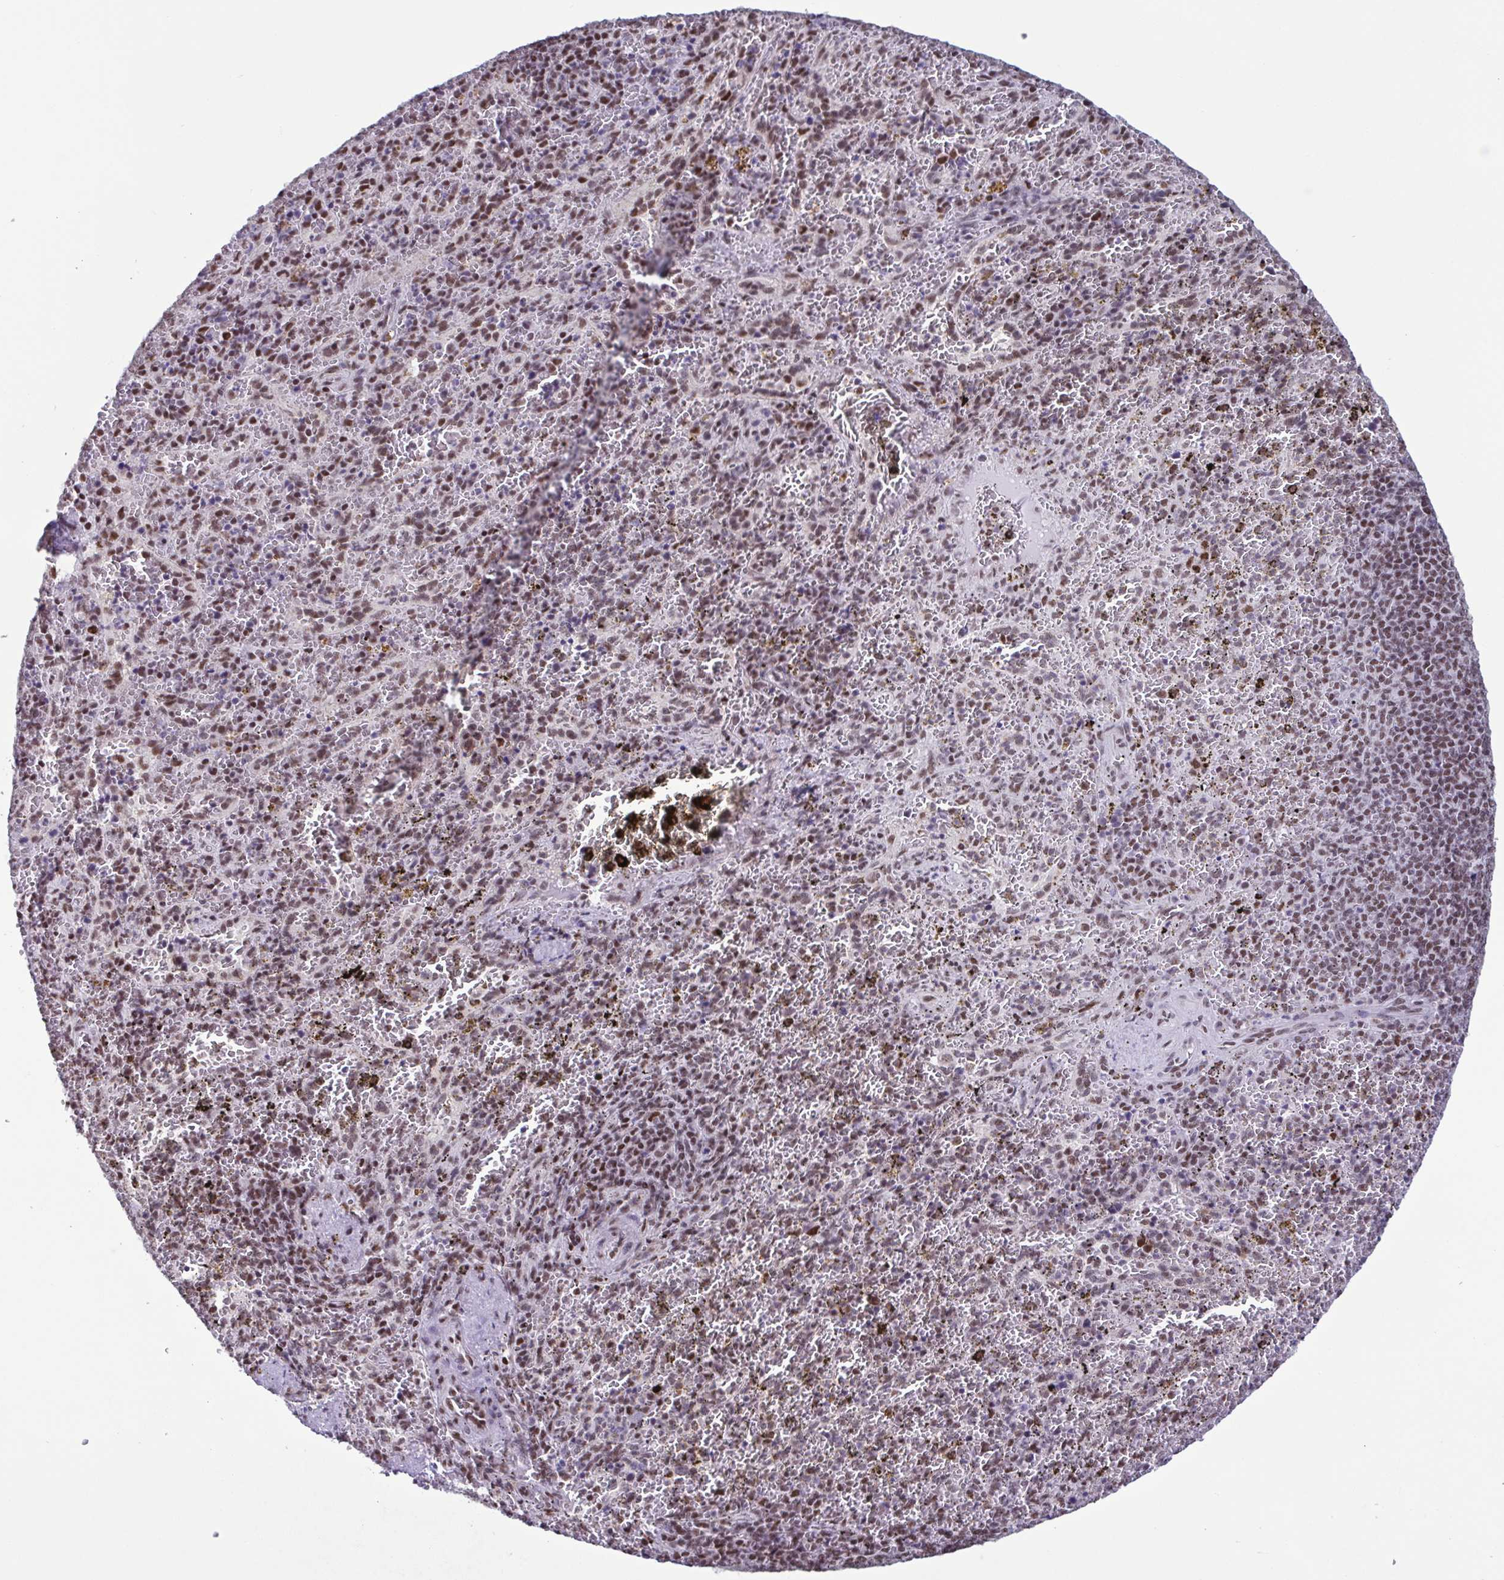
{"staining": {"intensity": "moderate", "quantity": "25%-75%", "location": "nuclear"}, "tissue": "spleen", "cell_type": "Cells in red pulp", "image_type": "normal", "snomed": [{"axis": "morphology", "description": "Normal tissue, NOS"}, {"axis": "topography", "description": "Spleen"}], "caption": "Immunohistochemical staining of benign human spleen exhibits medium levels of moderate nuclear expression in about 25%-75% of cells in red pulp. Using DAB (3,3'-diaminobenzidine) (brown) and hematoxylin (blue) stains, captured at high magnification using brightfield microscopy.", "gene": "TIMM21", "patient": {"sex": "female", "age": 50}}